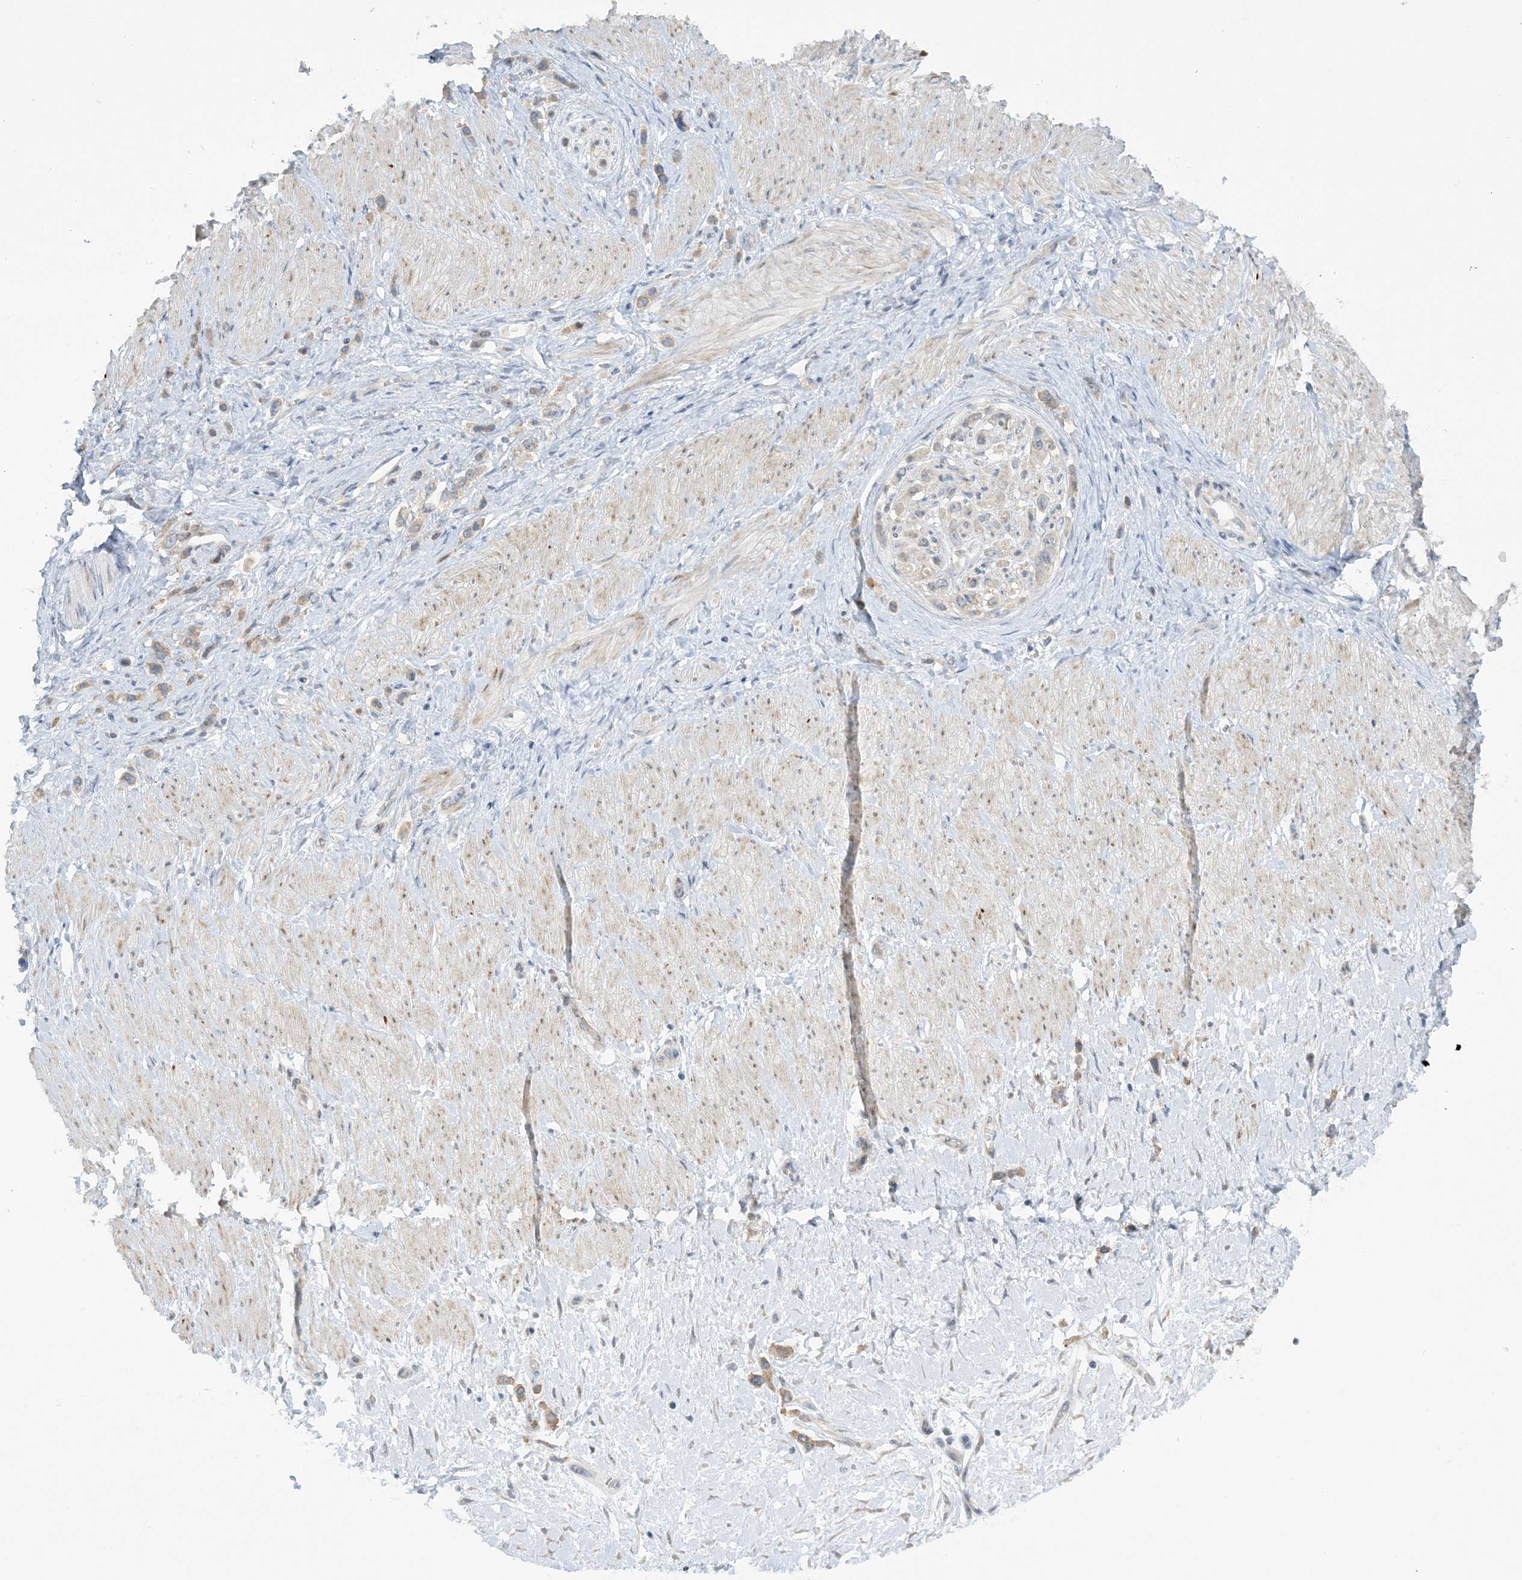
{"staining": {"intensity": "moderate", "quantity": "<25%", "location": "cytoplasmic/membranous"}, "tissue": "stomach cancer", "cell_type": "Tumor cells", "image_type": "cancer", "snomed": [{"axis": "morphology", "description": "Normal tissue, NOS"}, {"axis": "morphology", "description": "Adenocarcinoma, NOS"}, {"axis": "topography", "description": "Stomach, upper"}, {"axis": "topography", "description": "Stomach"}], "caption": "About <25% of tumor cells in human stomach adenocarcinoma show moderate cytoplasmic/membranous protein positivity as visualized by brown immunohistochemical staining.", "gene": "SCN3A", "patient": {"sex": "female", "age": 65}}